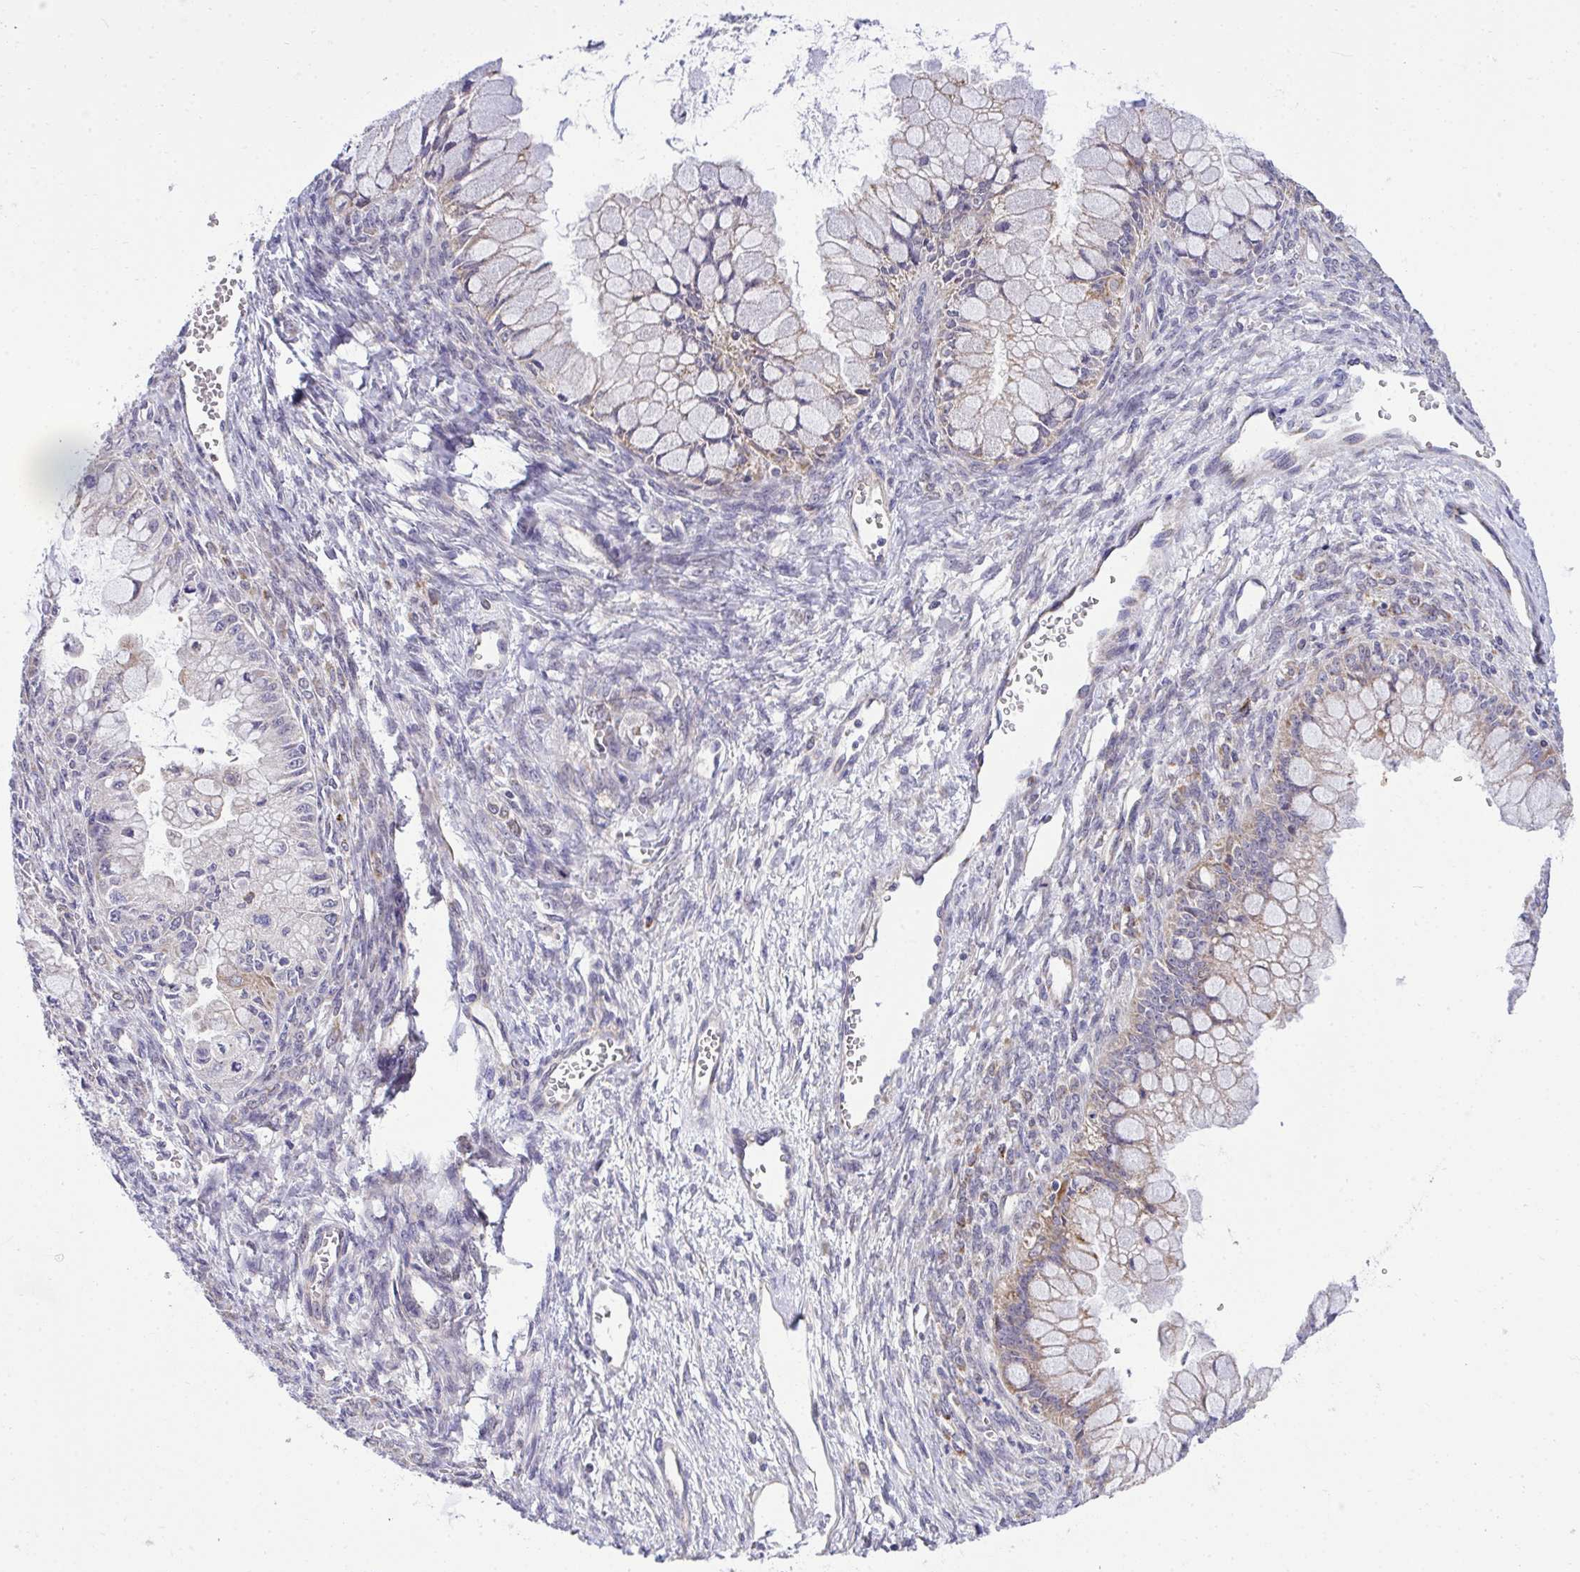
{"staining": {"intensity": "weak", "quantity": "<25%", "location": "cytoplasmic/membranous"}, "tissue": "ovarian cancer", "cell_type": "Tumor cells", "image_type": "cancer", "snomed": [{"axis": "morphology", "description": "Cystadenocarcinoma, mucinous, NOS"}, {"axis": "topography", "description": "Ovary"}], "caption": "This image is of ovarian mucinous cystadenocarcinoma stained with immunohistochemistry to label a protein in brown with the nuclei are counter-stained blue. There is no expression in tumor cells.", "gene": "XAF1", "patient": {"sex": "female", "age": 34}}